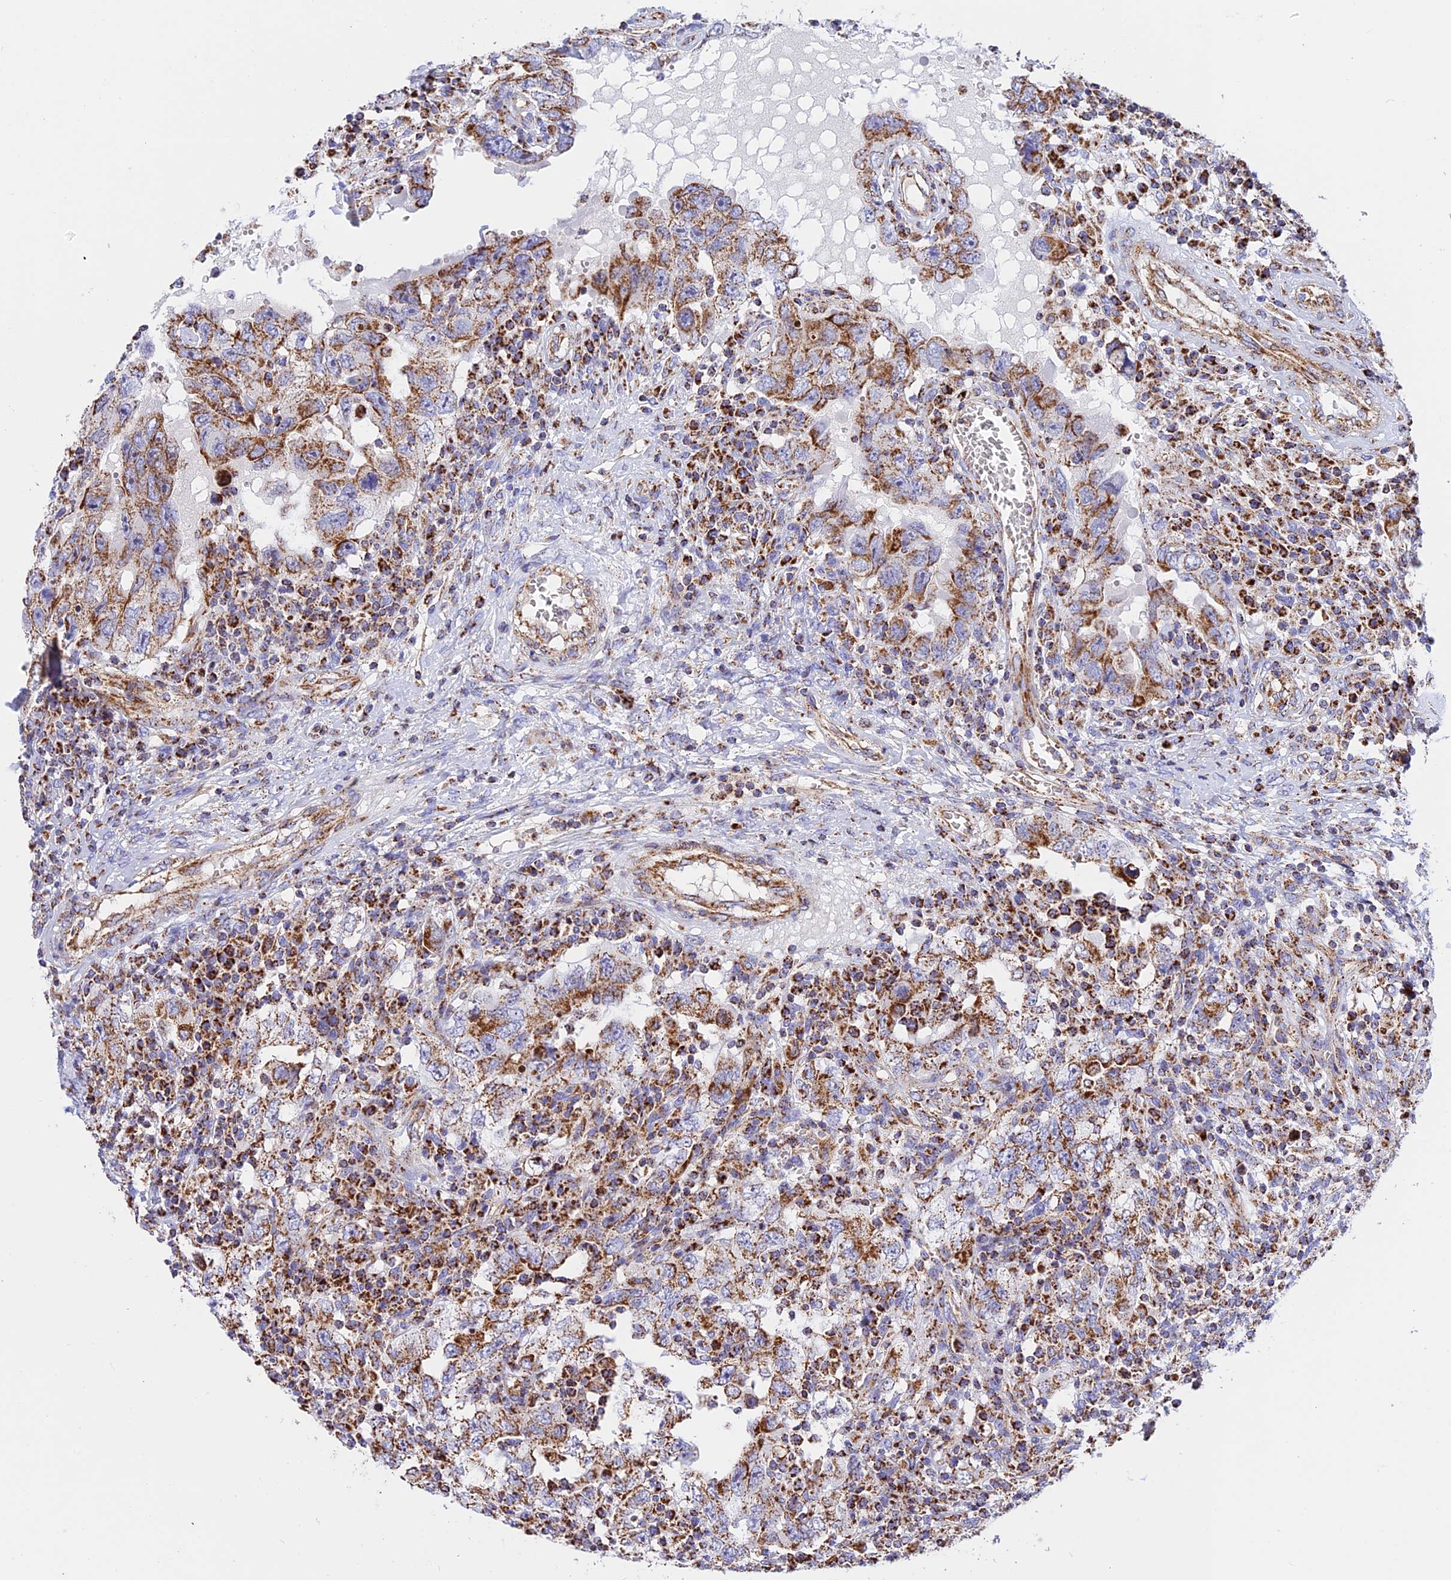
{"staining": {"intensity": "moderate", "quantity": ">75%", "location": "cytoplasmic/membranous"}, "tissue": "testis cancer", "cell_type": "Tumor cells", "image_type": "cancer", "snomed": [{"axis": "morphology", "description": "Carcinoma, Embryonal, NOS"}, {"axis": "topography", "description": "Testis"}], "caption": "Approximately >75% of tumor cells in embryonal carcinoma (testis) display moderate cytoplasmic/membranous protein positivity as visualized by brown immunohistochemical staining.", "gene": "UQCRB", "patient": {"sex": "male", "age": 26}}